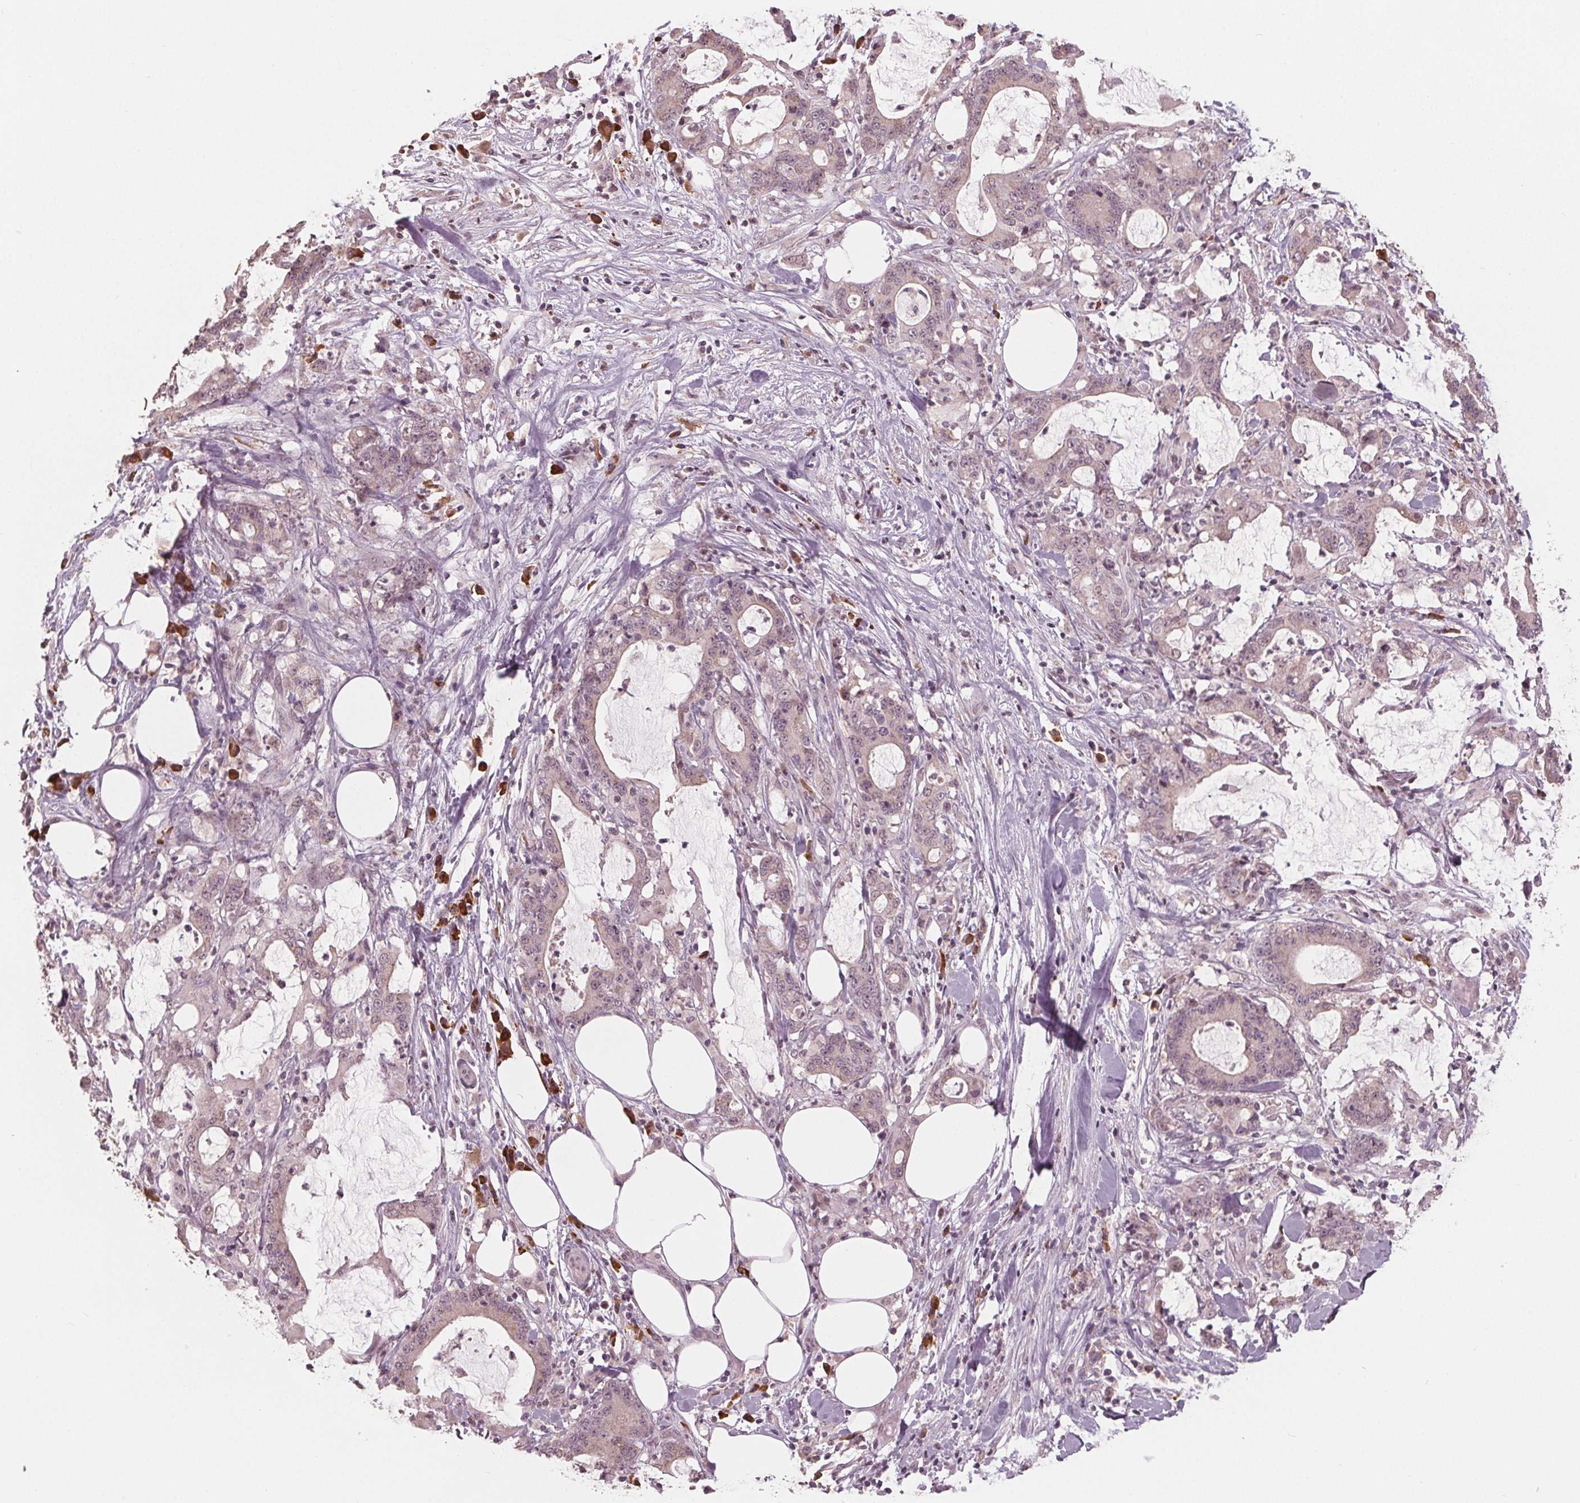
{"staining": {"intensity": "weak", "quantity": "<25%", "location": "cytoplasmic/membranous"}, "tissue": "stomach cancer", "cell_type": "Tumor cells", "image_type": "cancer", "snomed": [{"axis": "morphology", "description": "Adenocarcinoma, NOS"}, {"axis": "topography", "description": "Stomach, upper"}], "caption": "Adenocarcinoma (stomach) was stained to show a protein in brown. There is no significant staining in tumor cells.", "gene": "CXCL16", "patient": {"sex": "male", "age": 68}}